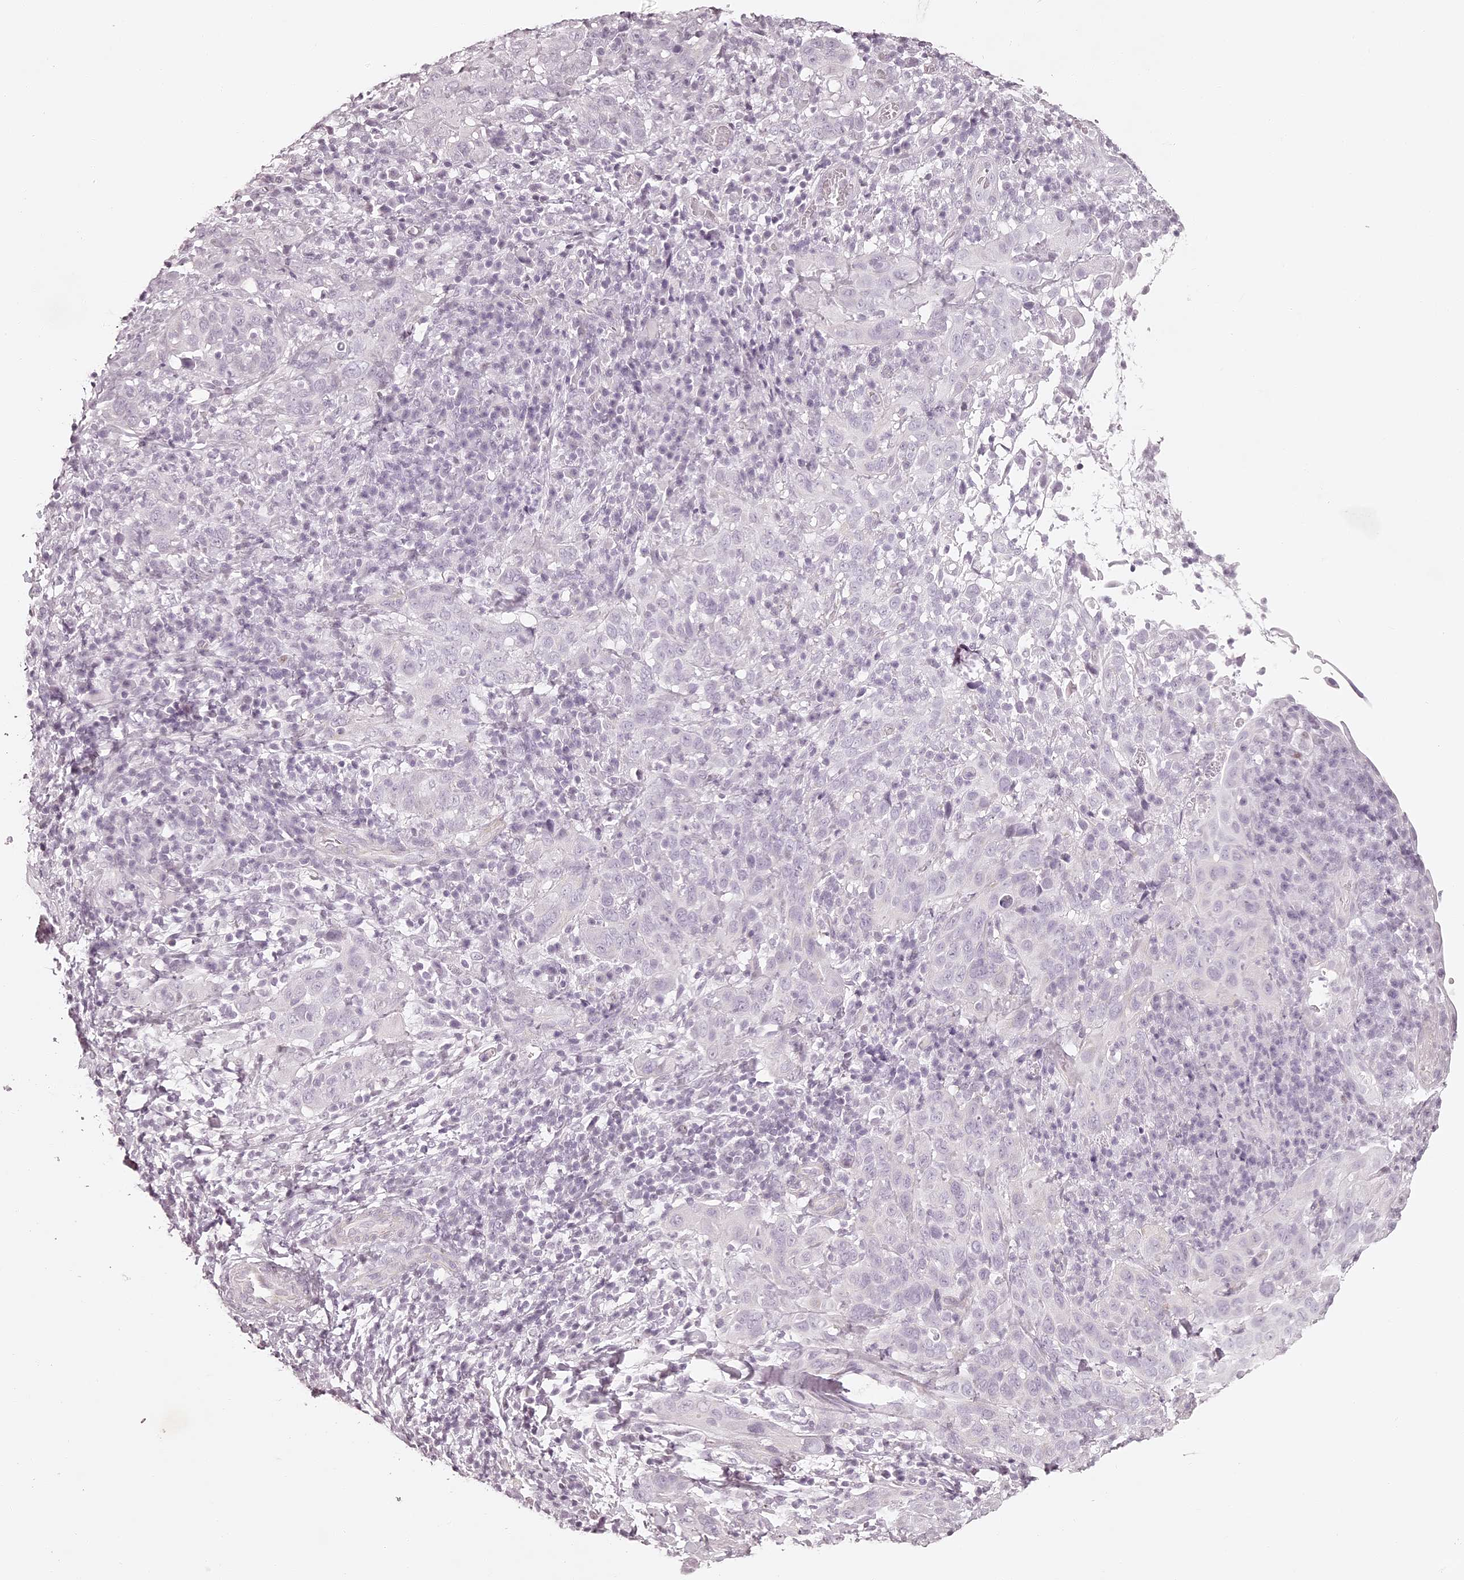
{"staining": {"intensity": "negative", "quantity": "none", "location": "none"}, "tissue": "cervical cancer", "cell_type": "Tumor cells", "image_type": "cancer", "snomed": [{"axis": "morphology", "description": "Squamous cell carcinoma, NOS"}, {"axis": "topography", "description": "Cervix"}], "caption": "Tumor cells are negative for brown protein staining in cervical squamous cell carcinoma.", "gene": "ELAPOR1", "patient": {"sex": "female", "age": 46}}